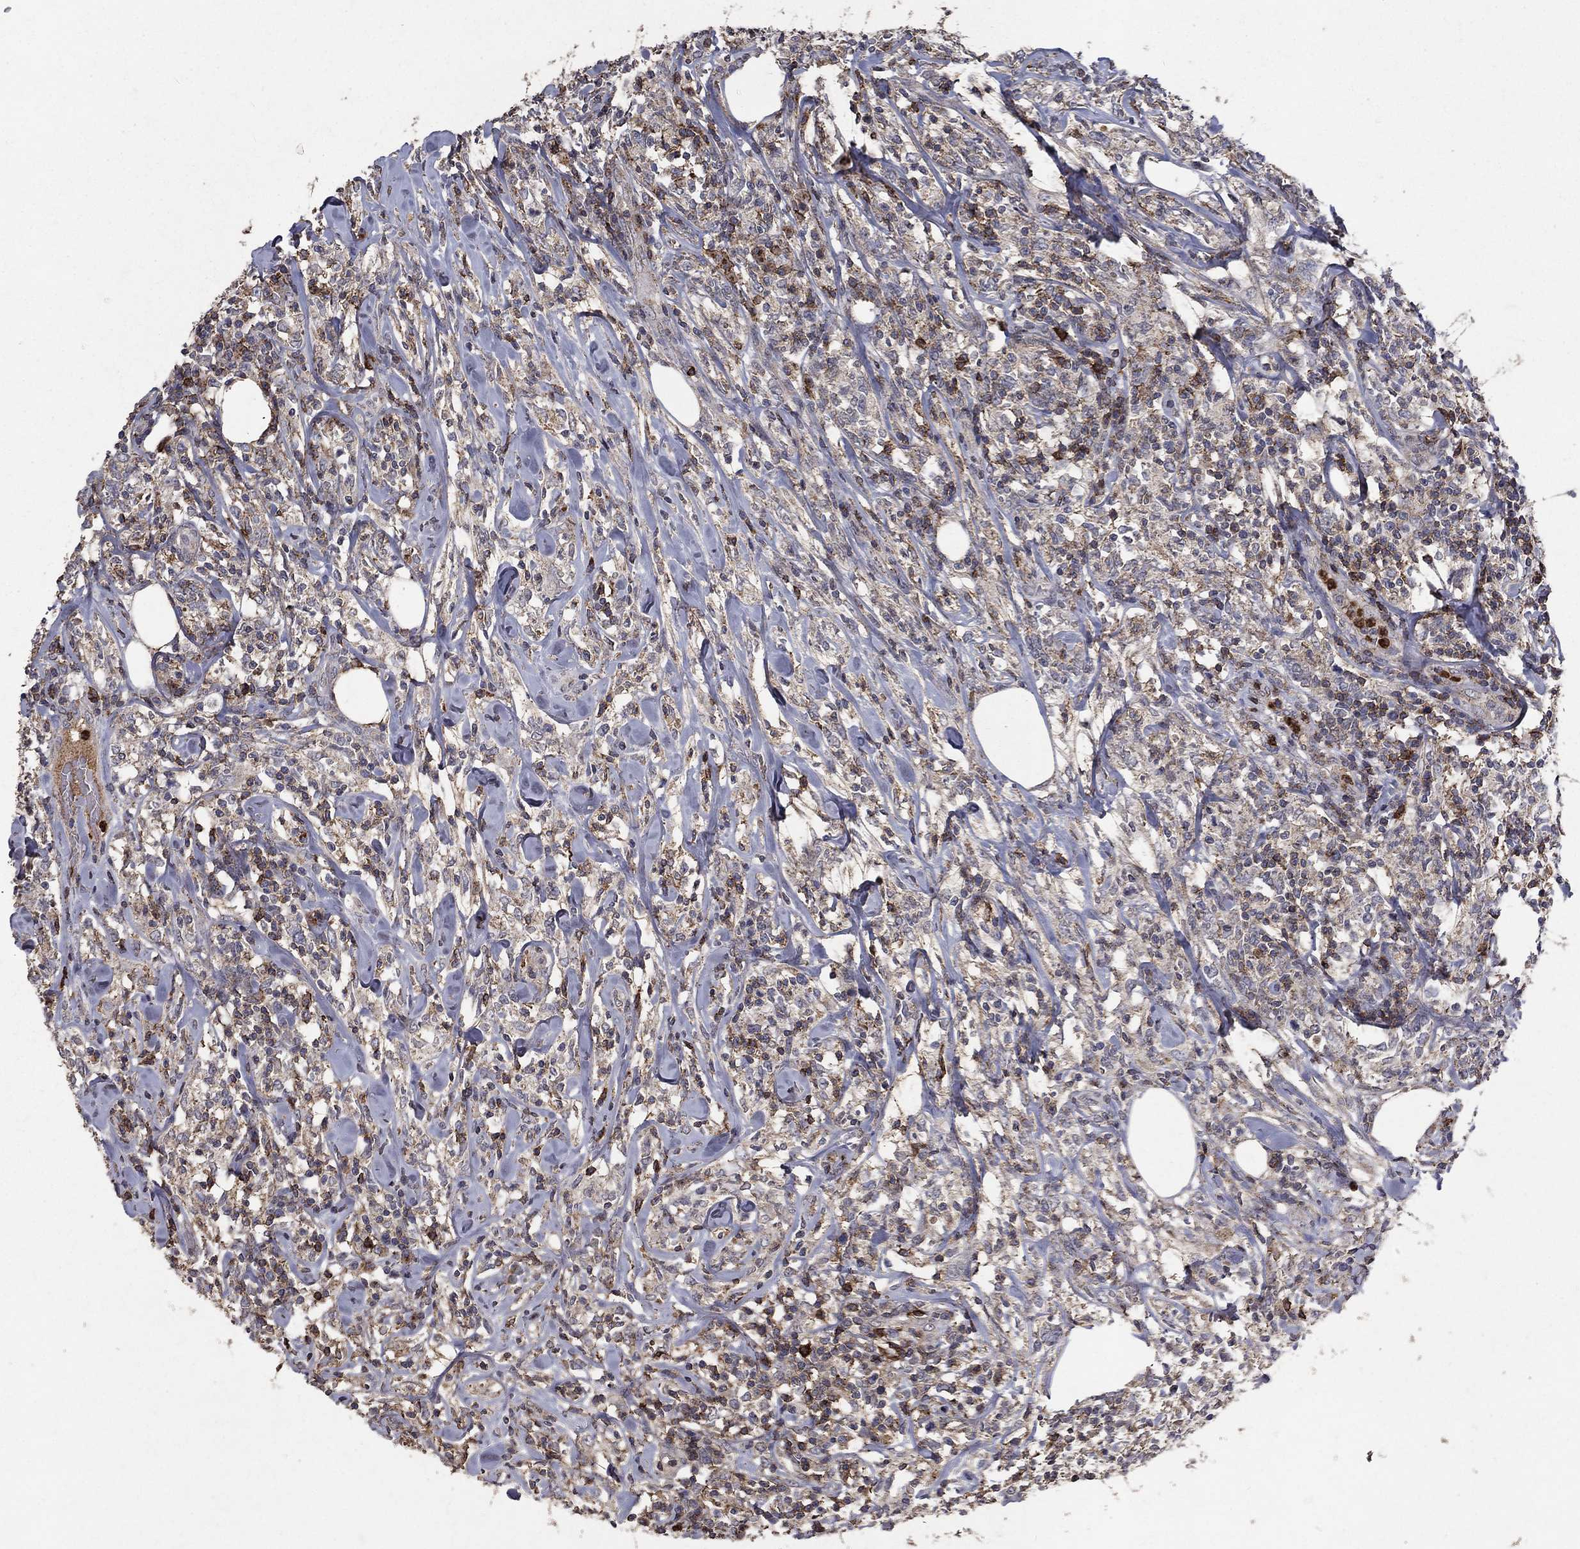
{"staining": {"intensity": "strong", "quantity": "<25%", "location": "cytoplasmic/membranous"}, "tissue": "lymphoma", "cell_type": "Tumor cells", "image_type": "cancer", "snomed": [{"axis": "morphology", "description": "Malignant lymphoma, non-Hodgkin's type, High grade"}, {"axis": "topography", "description": "Lymph node"}], "caption": "This image displays lymphoma stained with immunohistochemistry (IHC) to label a protein in brown. The cytoplasmic/membranous of tumor cells show strong positivity for the protein. Nuclei are counter-stained blue.", "gene": "CD24", "patient": {"sex": "female", "age": 84}}